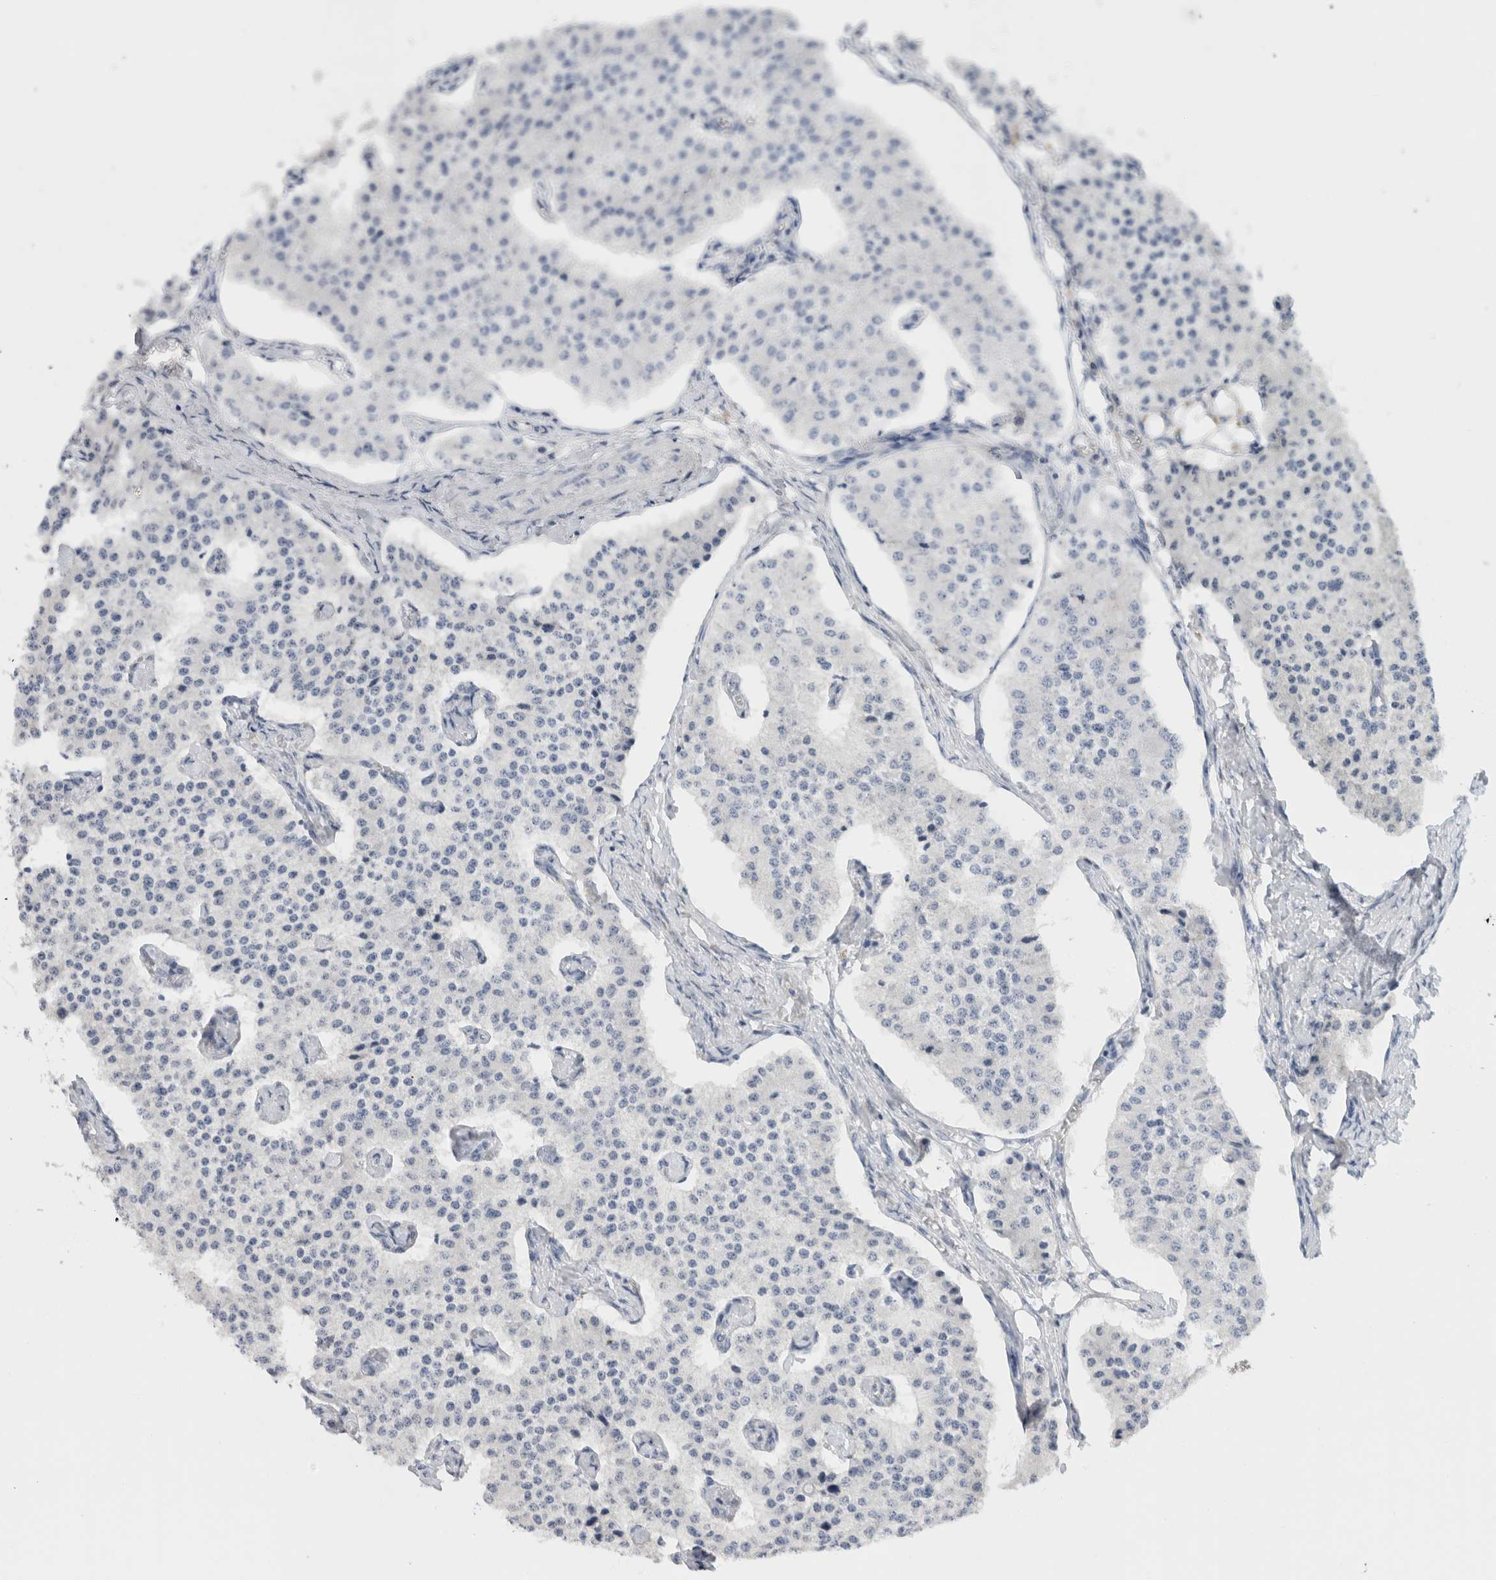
{"staining": {"intensity": "negative", "quantity": "none", "location": "none"}, "tissue": "carcinoid", "cell_type": "Tumor cells", "image_type": "cancer", "snomed": [{"axis": "morphology", "description": "Carcinoid, malignant, NOS"}, {"axis": "topography", "description": "Colon"}], "caption": "IHC micrograph of malignant carcinoid stained for a protein (brown), which displays no positivity in tumor cells.", "gene": "BCAN", "patient": {"sex": "female", "age": 52}}